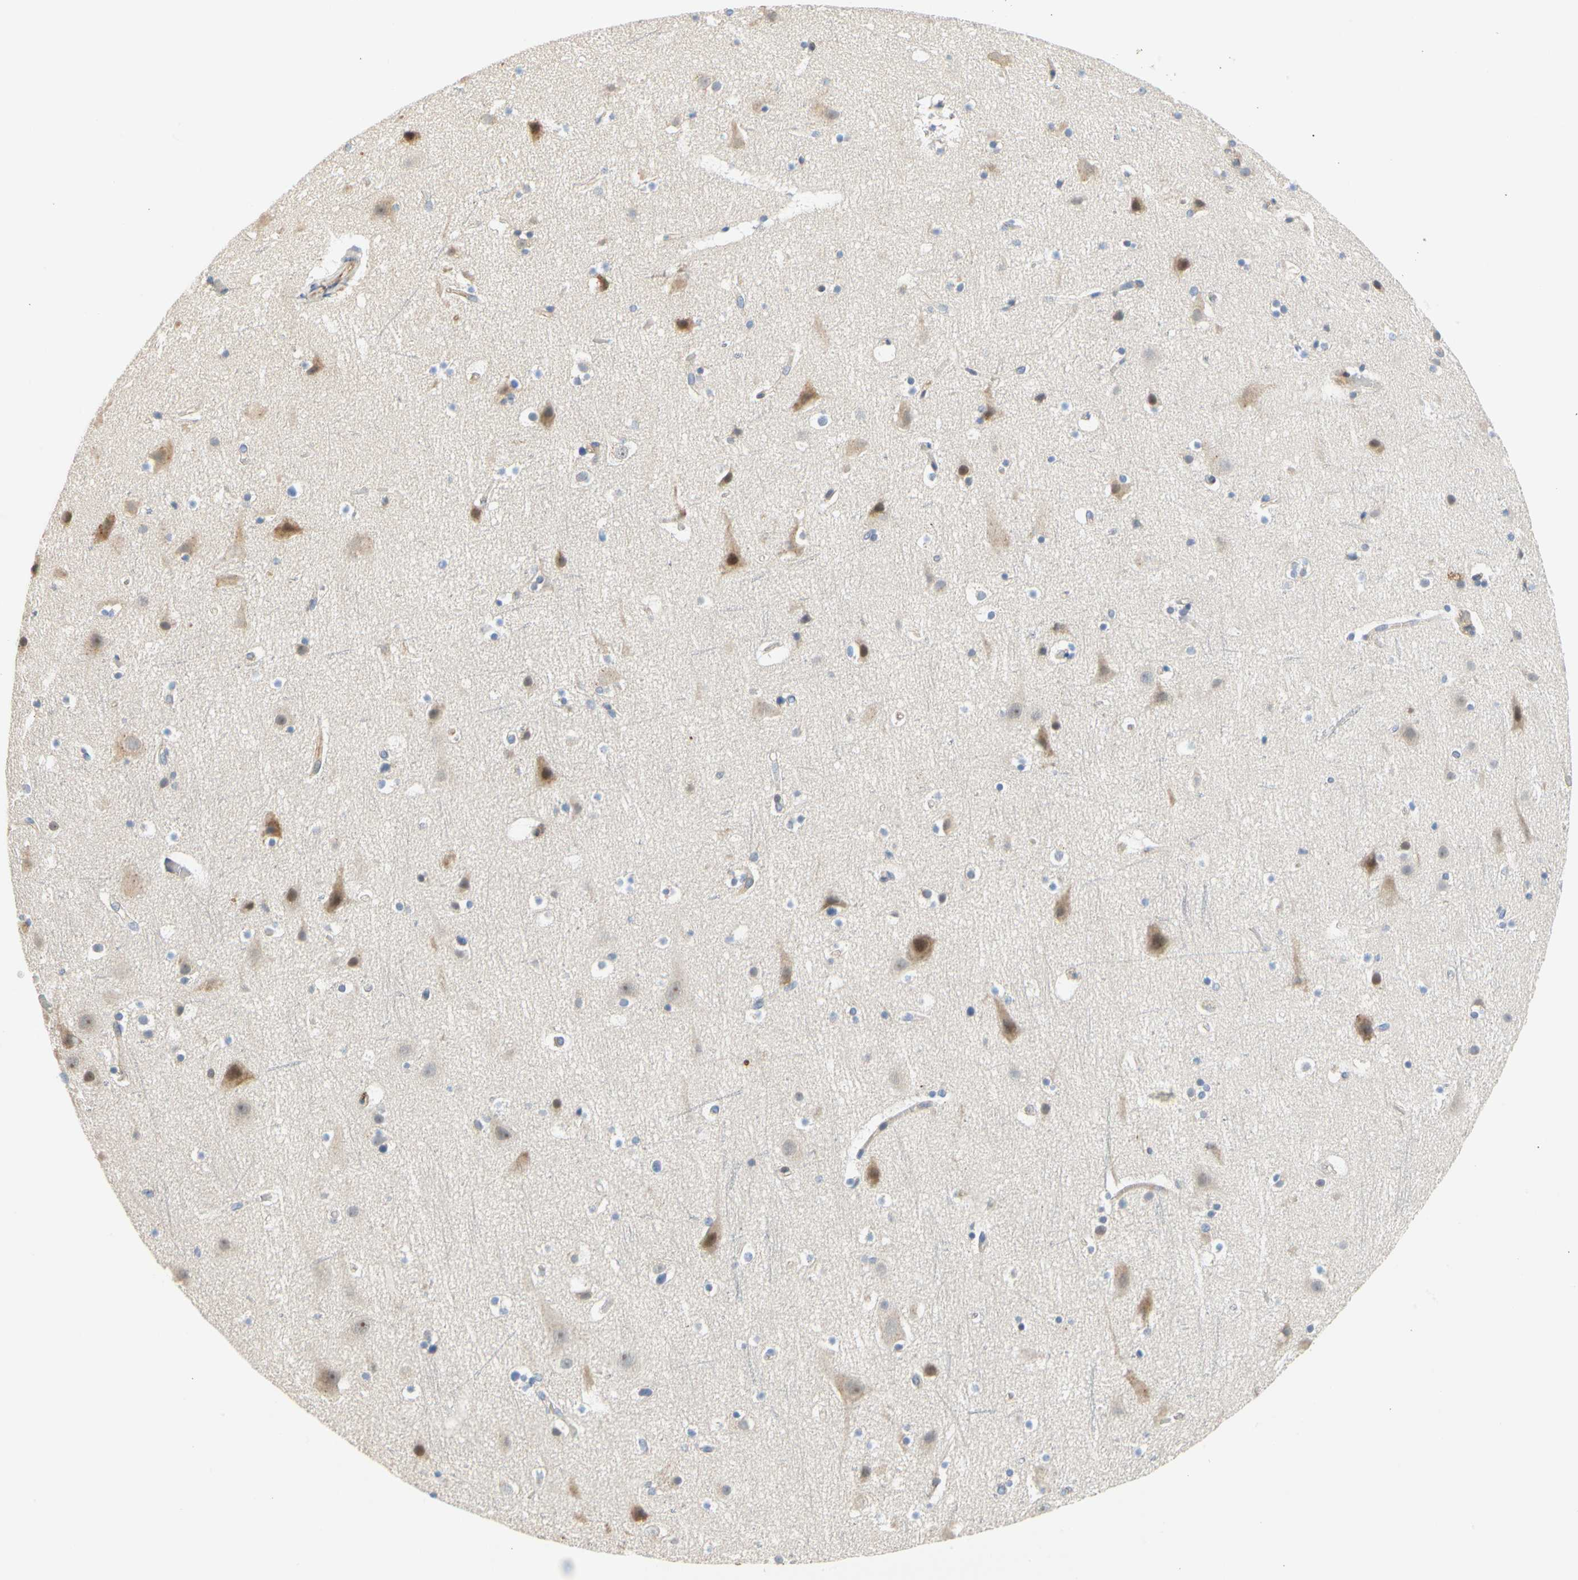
{"staining": {"intensity": "weak", "quantity": ">75%", "location": "cytoplasmic/membranous"}, "tissue": "cerebral cortex", "cell_type": "Endothelial cells", "image_type": "normal", "snomed": [{"axis": "morphology", "description": "Normal tissue, NOS"}, {"axis": "topography", "description": "Cerebral cortex"}], "caption": "Endothelial cells show low levels of weak cytoplasmic/membranous expression in approximately >75% of cells in normal cerebral cortex.", "gene": "ZNF236", "patient": {"sex": "male", "age": 45}}